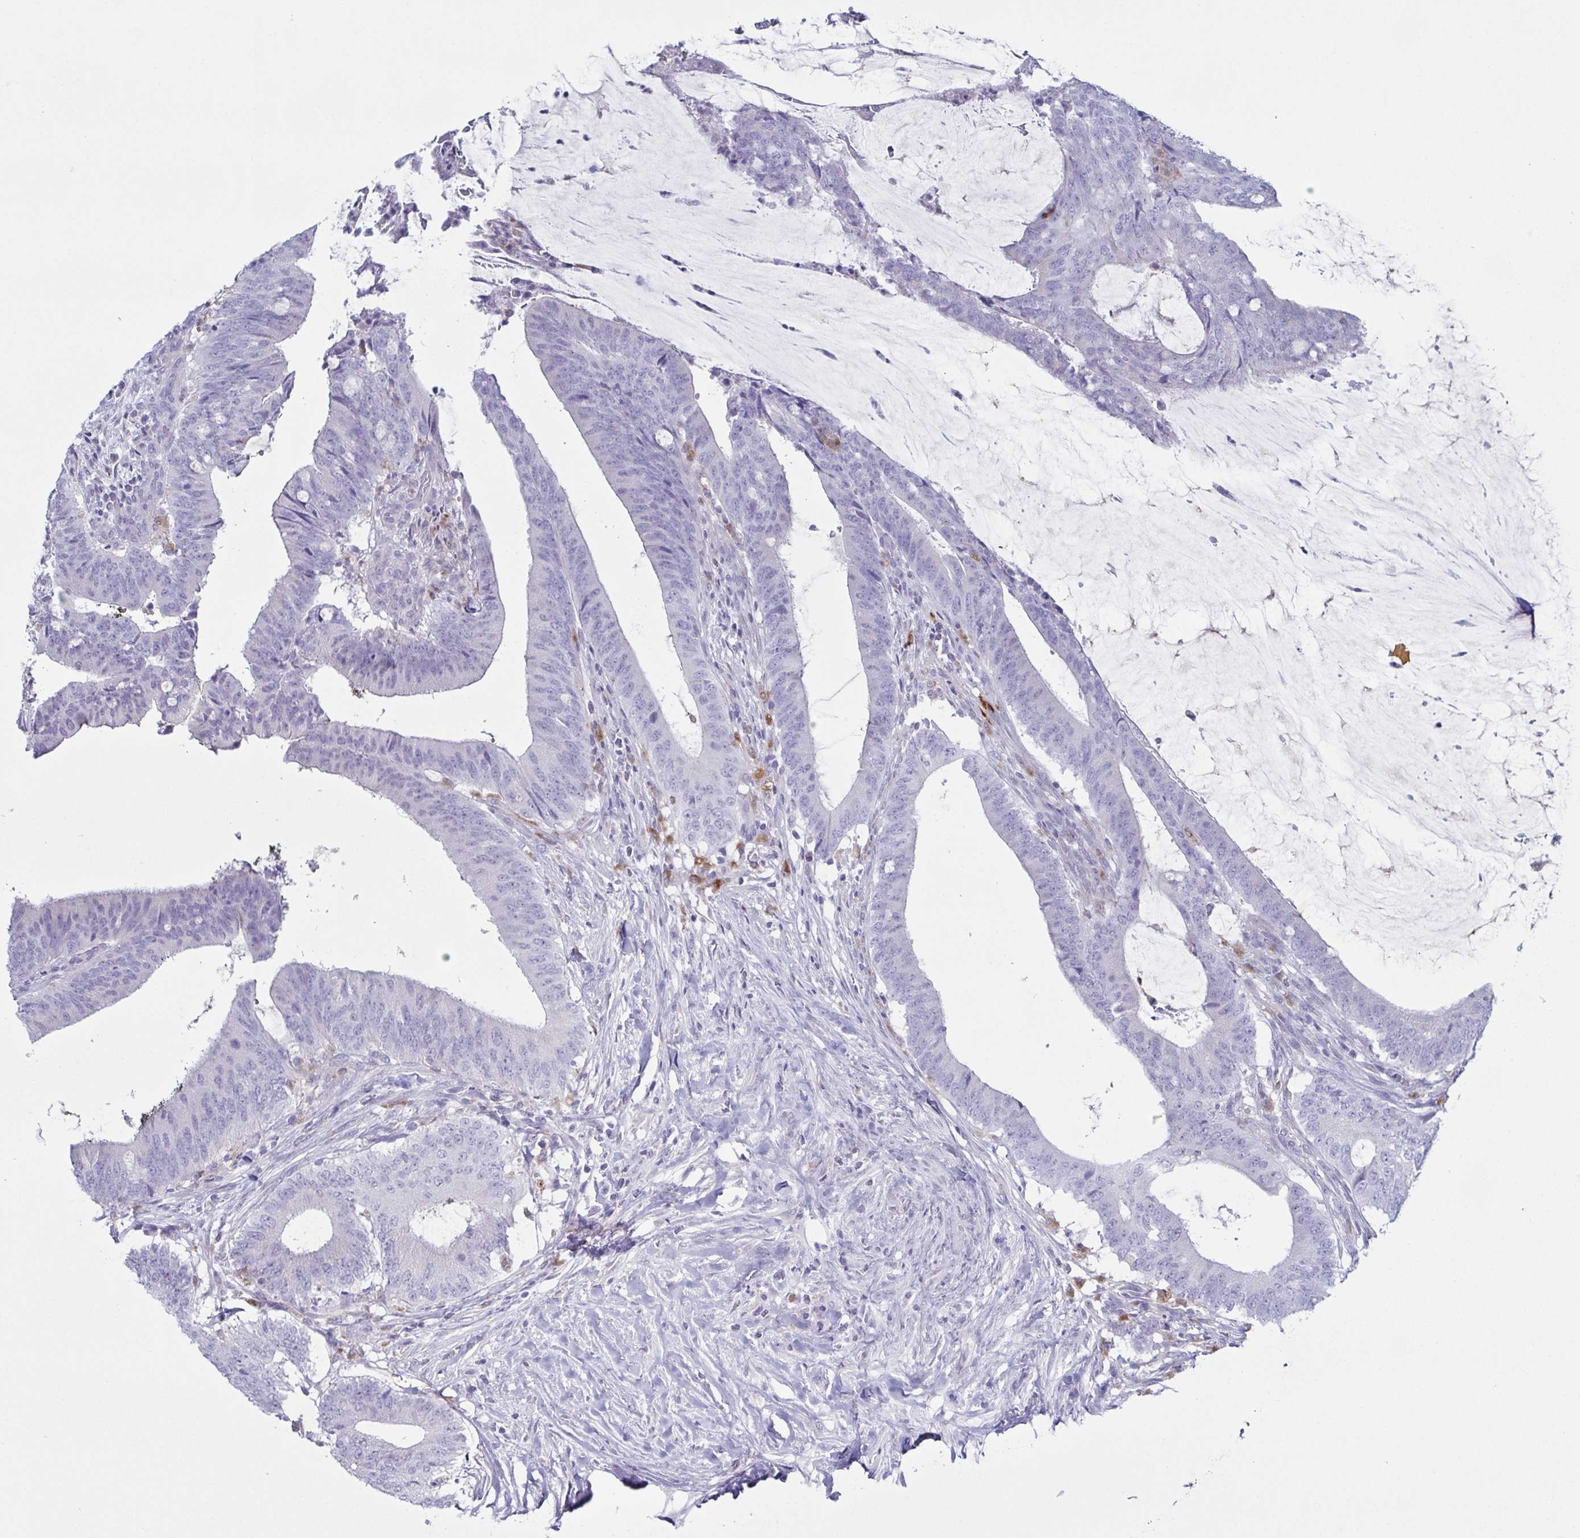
{"staining": {"intensity": "negative", "quantity": "none", "location": "none"}, "tissue": "colorectal cancer", "cell_type": "Tumor cells", "image_type": "cancer", "snomed": [{"axis": "morphology", "description": "Adenocarcinoma, NOS"}, {"axis": "topography", "description": "Colon"}], "caption": "Protein analysis of colorectal cancer exhibits no significant positivity in tumor cells.", "gene": "ATP6V1G2", "patient": {"sex": "female", "age": 43}}